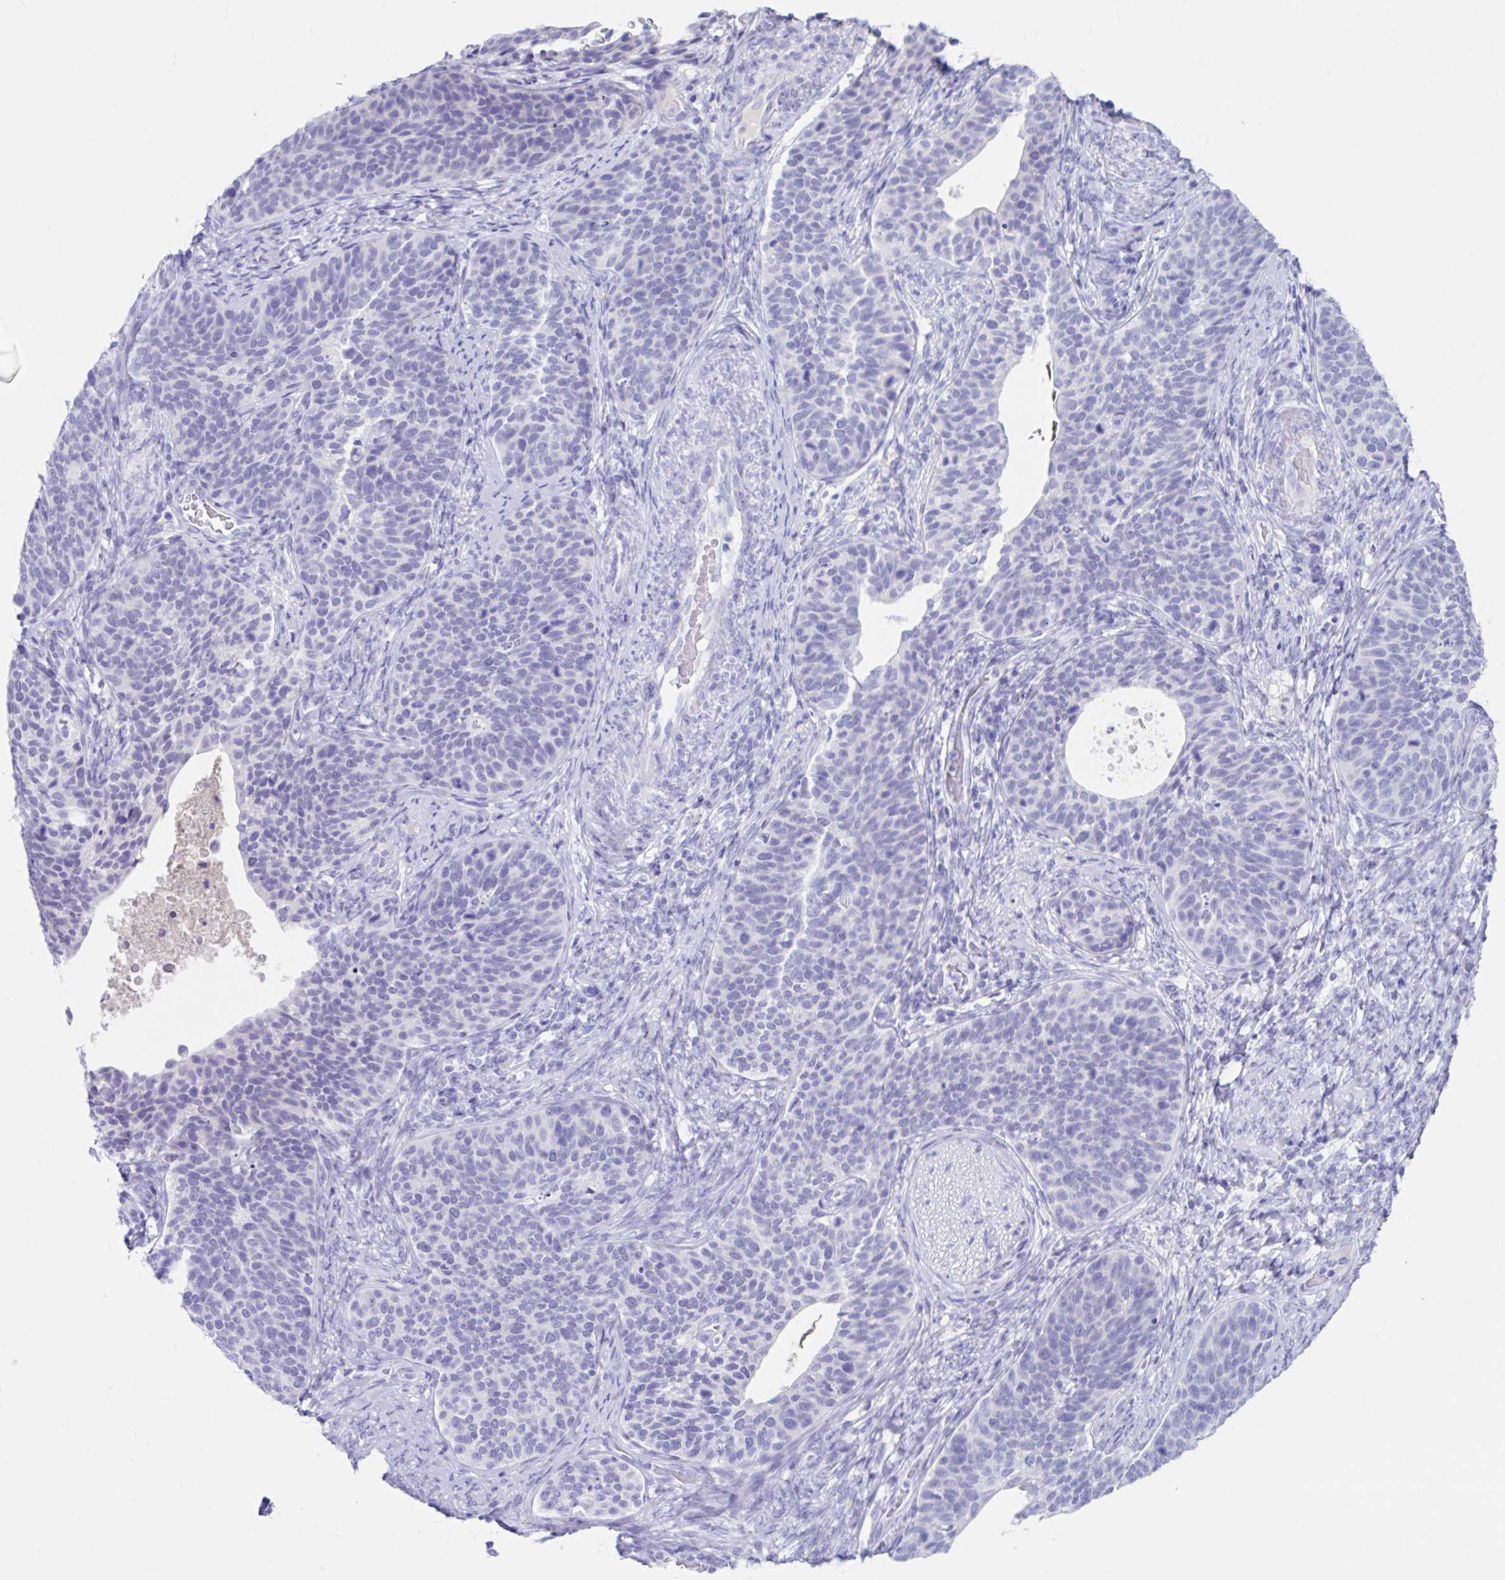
{"staining": {"intensity": "negative", "quantity": "none", "location": "none"}, "tissue": "cervical cancer", "cell_type": "Tumor cells", "image_type": "cancer", "snomed": [{"axis": "morphology", "description": "Squamous cell carcinoma, NOS"}, {"axis": "topography", "description": "Cervix"}], "caption": "An immunohistochemistry (IHC) photomicrograph of squamous cell carcinoma (cervical) is shown. There is no staining in tumor cells of squamous cell carcinoma (cervical).", "gene": "DPEP3", "patient": {"sex": "female", "age": 69}}